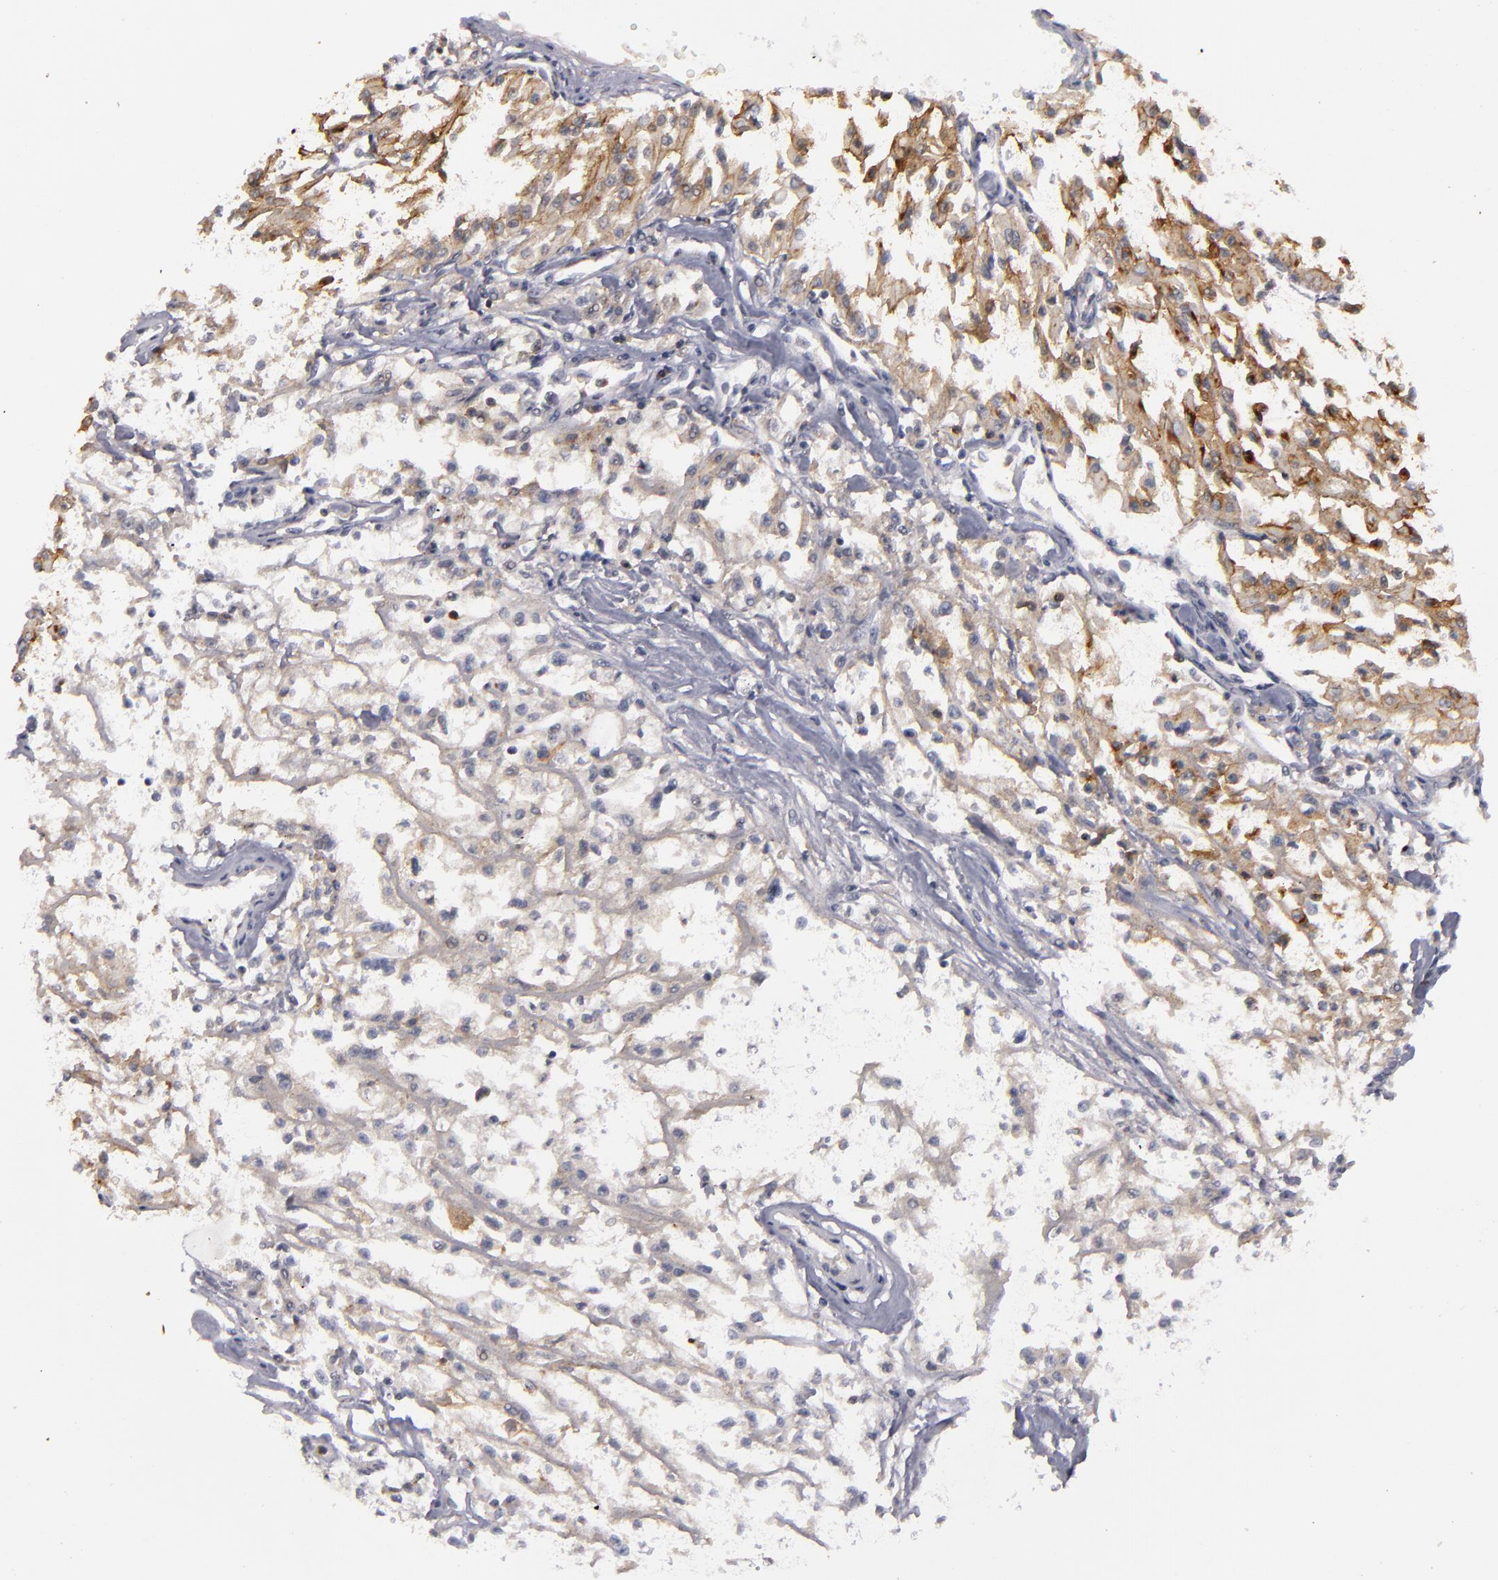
{"staining": {"intensity": "weak", "quantity": ">75%", "location": "cytoplasmic/membranous"}, "tissue": "renal cancer", "cell_type": "Tumor cells", "image_type": "cancer", "snomed": [{"axis": "morphology", "description": "Adenocarcinoma, NOS"}, {"axis": "topography", "description": "Kidney"}], "caption": "IHC photomicrograph of adenocarcinoma (renal) stained for a protein (brown), which reveals low levels of weak cytoplasmic/membranous expression in approximately >75% of tumor cells.", "gene": "STX3", "patient": {"sex": "male", "age": 78}}